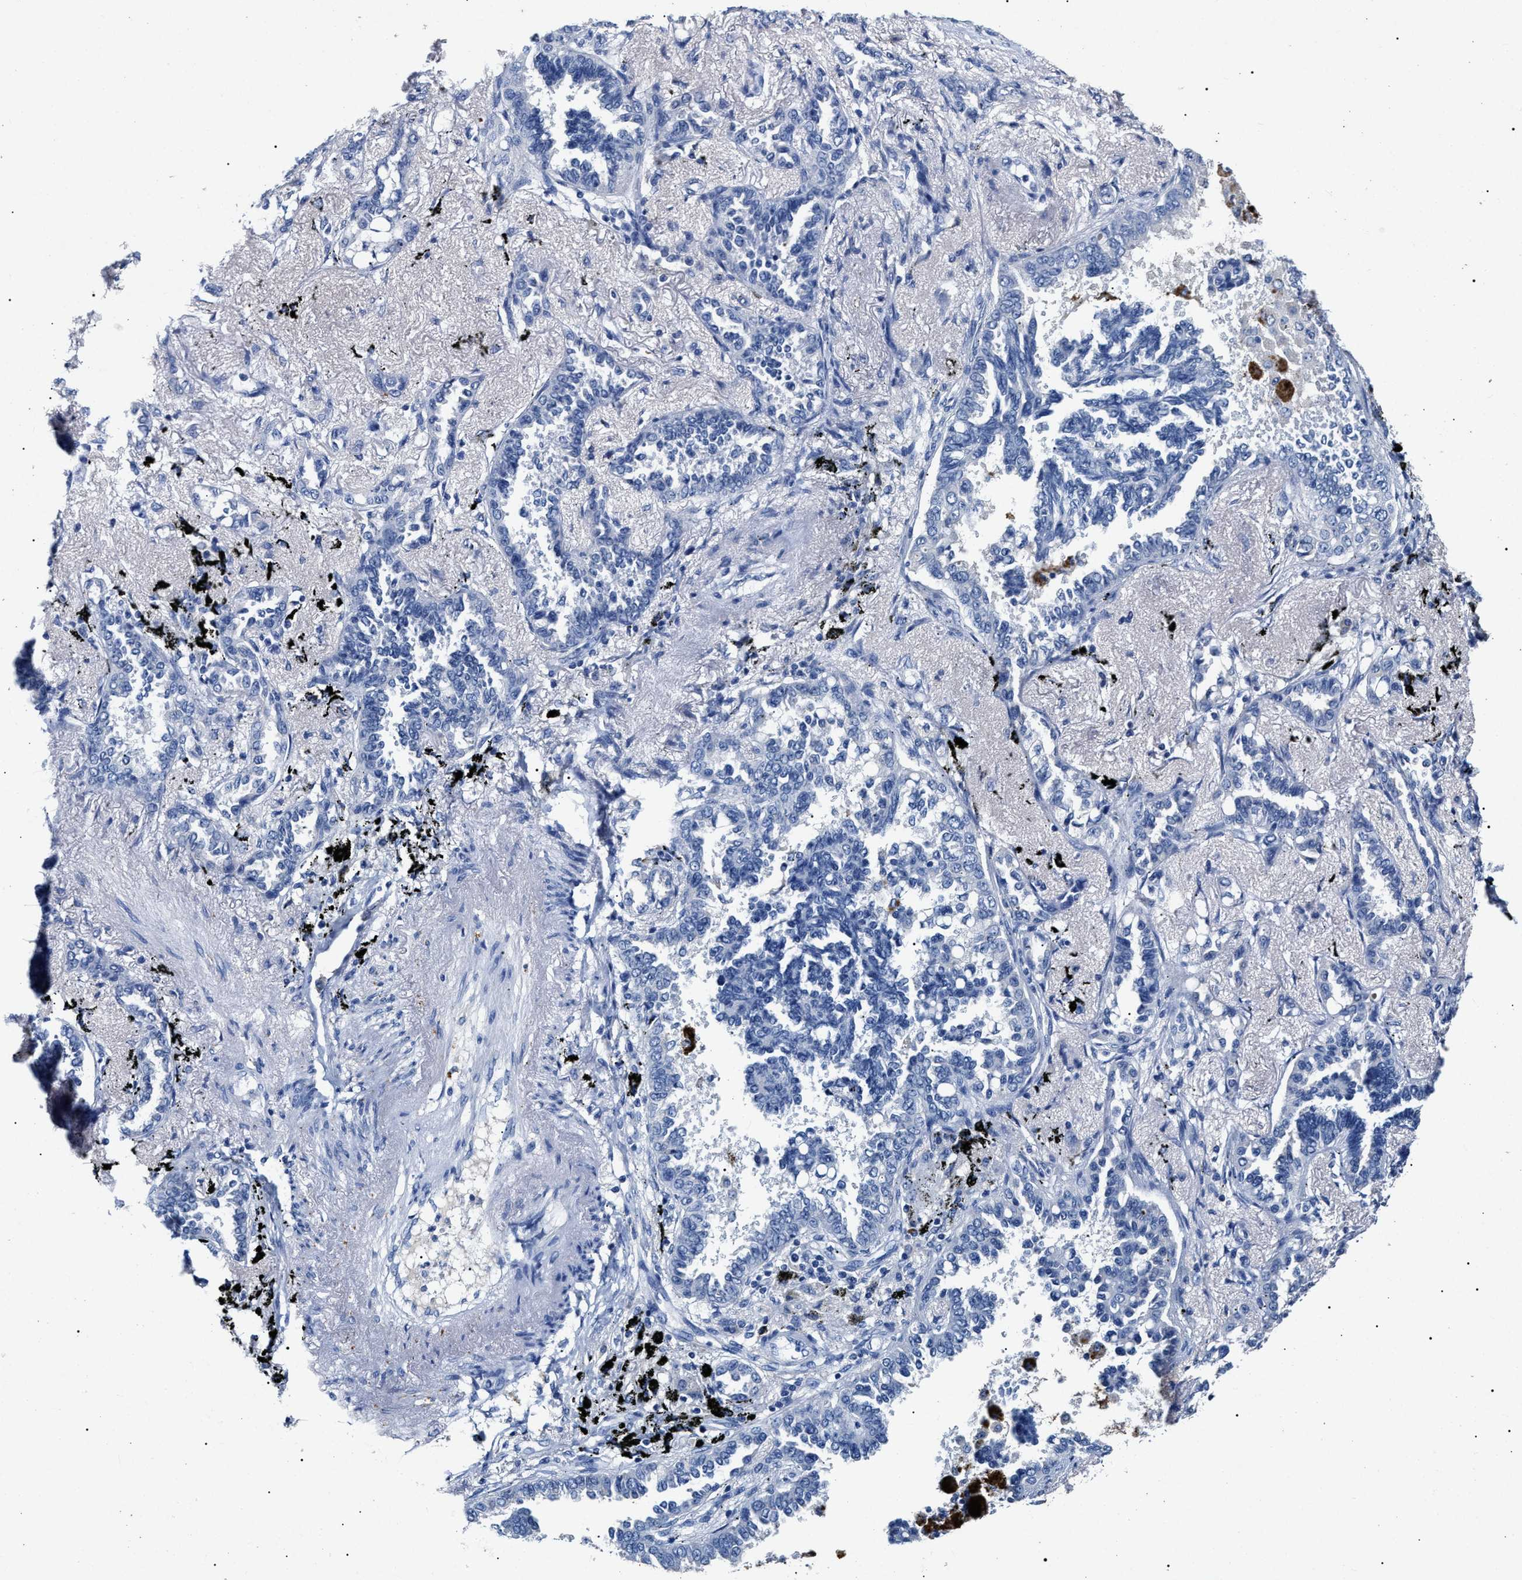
{"staining": {"intensity": "negative", "quantity": "none", "location": "none"}, "tissue": "lung cancer", "cell_type": "Tumor cells", "image_type": "cancer", "snomed": [{"axis": "morphology", "description": "Adenocarcinoma, NOS"}, {"axis": "topography", "description": "Lung"}], "caption": "Tumor cells show no significant expression in adenocarcinoma (lung).", "gene": "LRRC8E", "patient": {"sex": "male", "age": 59}}